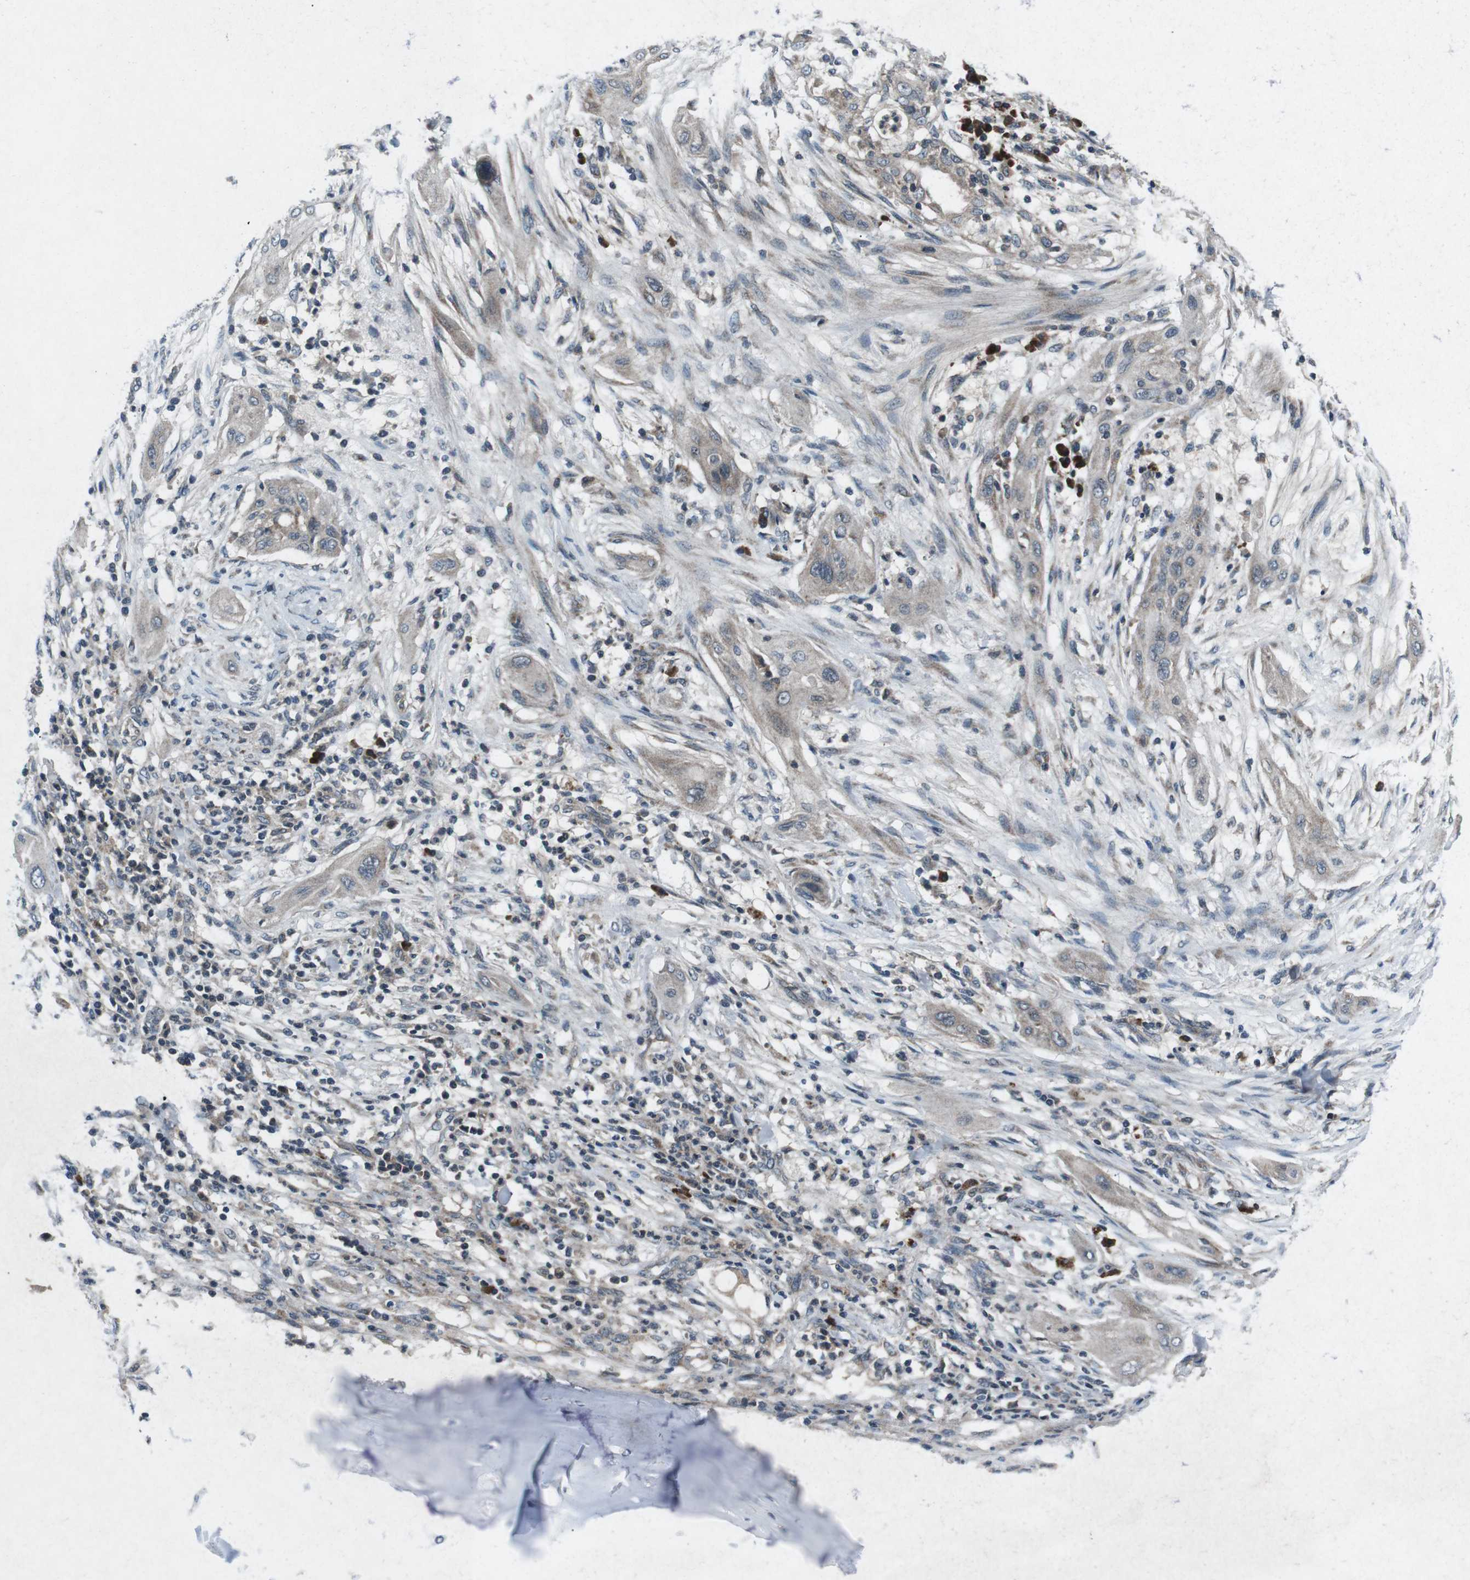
{"staining": {"intensity": "weak", "quantity": ">75%", "location": "cytoplasmic/membranous"}, "tissue": "lung cancer", "cell_type": "Tumor cells", "image_type": "cancer", "snomed": [{"axis": "morphology", "description": "Squamous cell carcinoma, NOS"}, {"axis": "topography", "description": "Lung"}], "caption": "Squamous cell carcinoma (lung) tissue demonstrates weak cytoplasmic/membranous expression in about >75% of tumor cells, visualized by immunohistochemistry. The staining is performed using DAB (3,3'-diaminobenzidine) brown chromogen to label protein expression. The nuclei are counter-stained blue using hematoxylin.", "gene": "CDK16", "patient": {"sex": "female", "age": 47}}